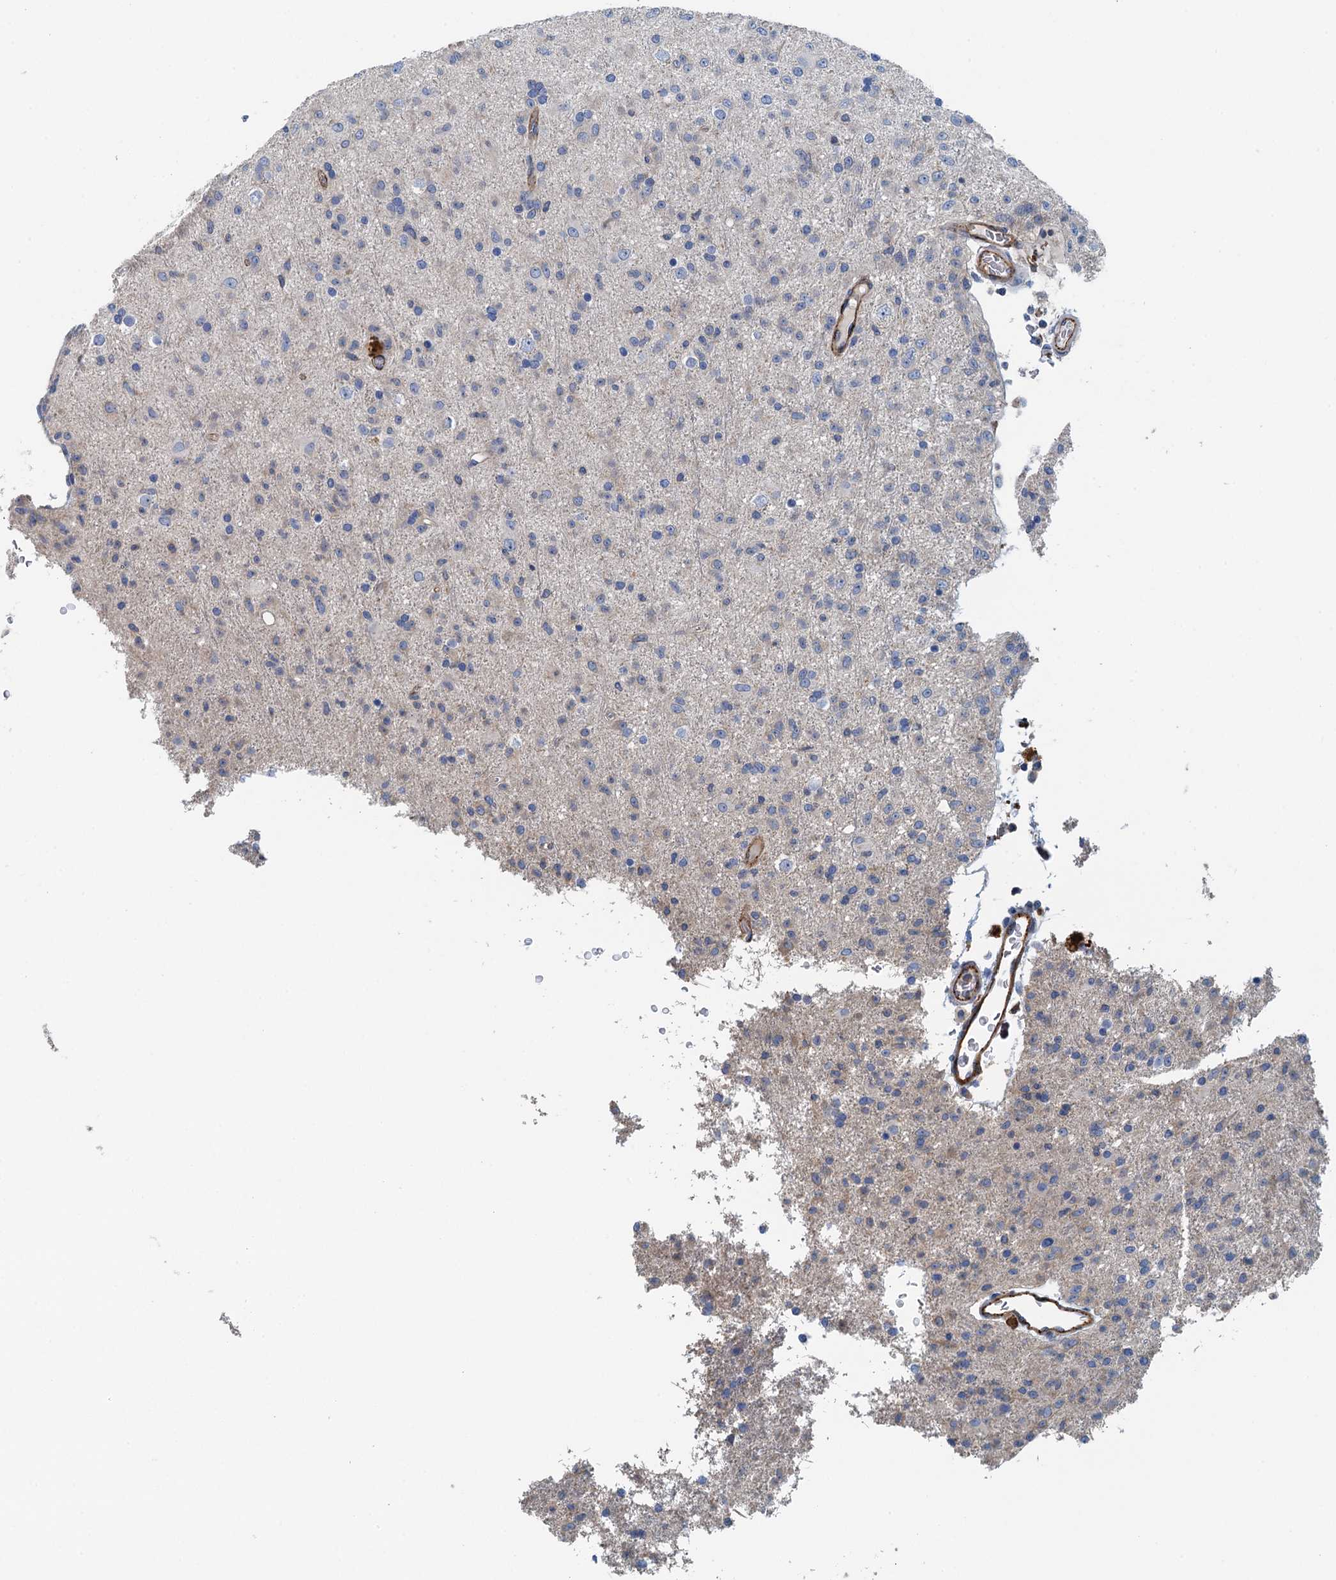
{"staining": {"intensity": "negative", "quantity": "none", "location": "none"}, "tissue": "glioma", "cell_type": "Tumor cells", "image_type": "cancer", "snomed": [{"axis": "morphology", "description": "Glioma, malignant, Low grade"}, {"axis": "topography", "description": "Brain"}], "caption": "The histopathology image displays no significant staining in tumor cells of glioma.", "gene": "PPP1R14D", "patient": {"sex": "male", "age": 65}}